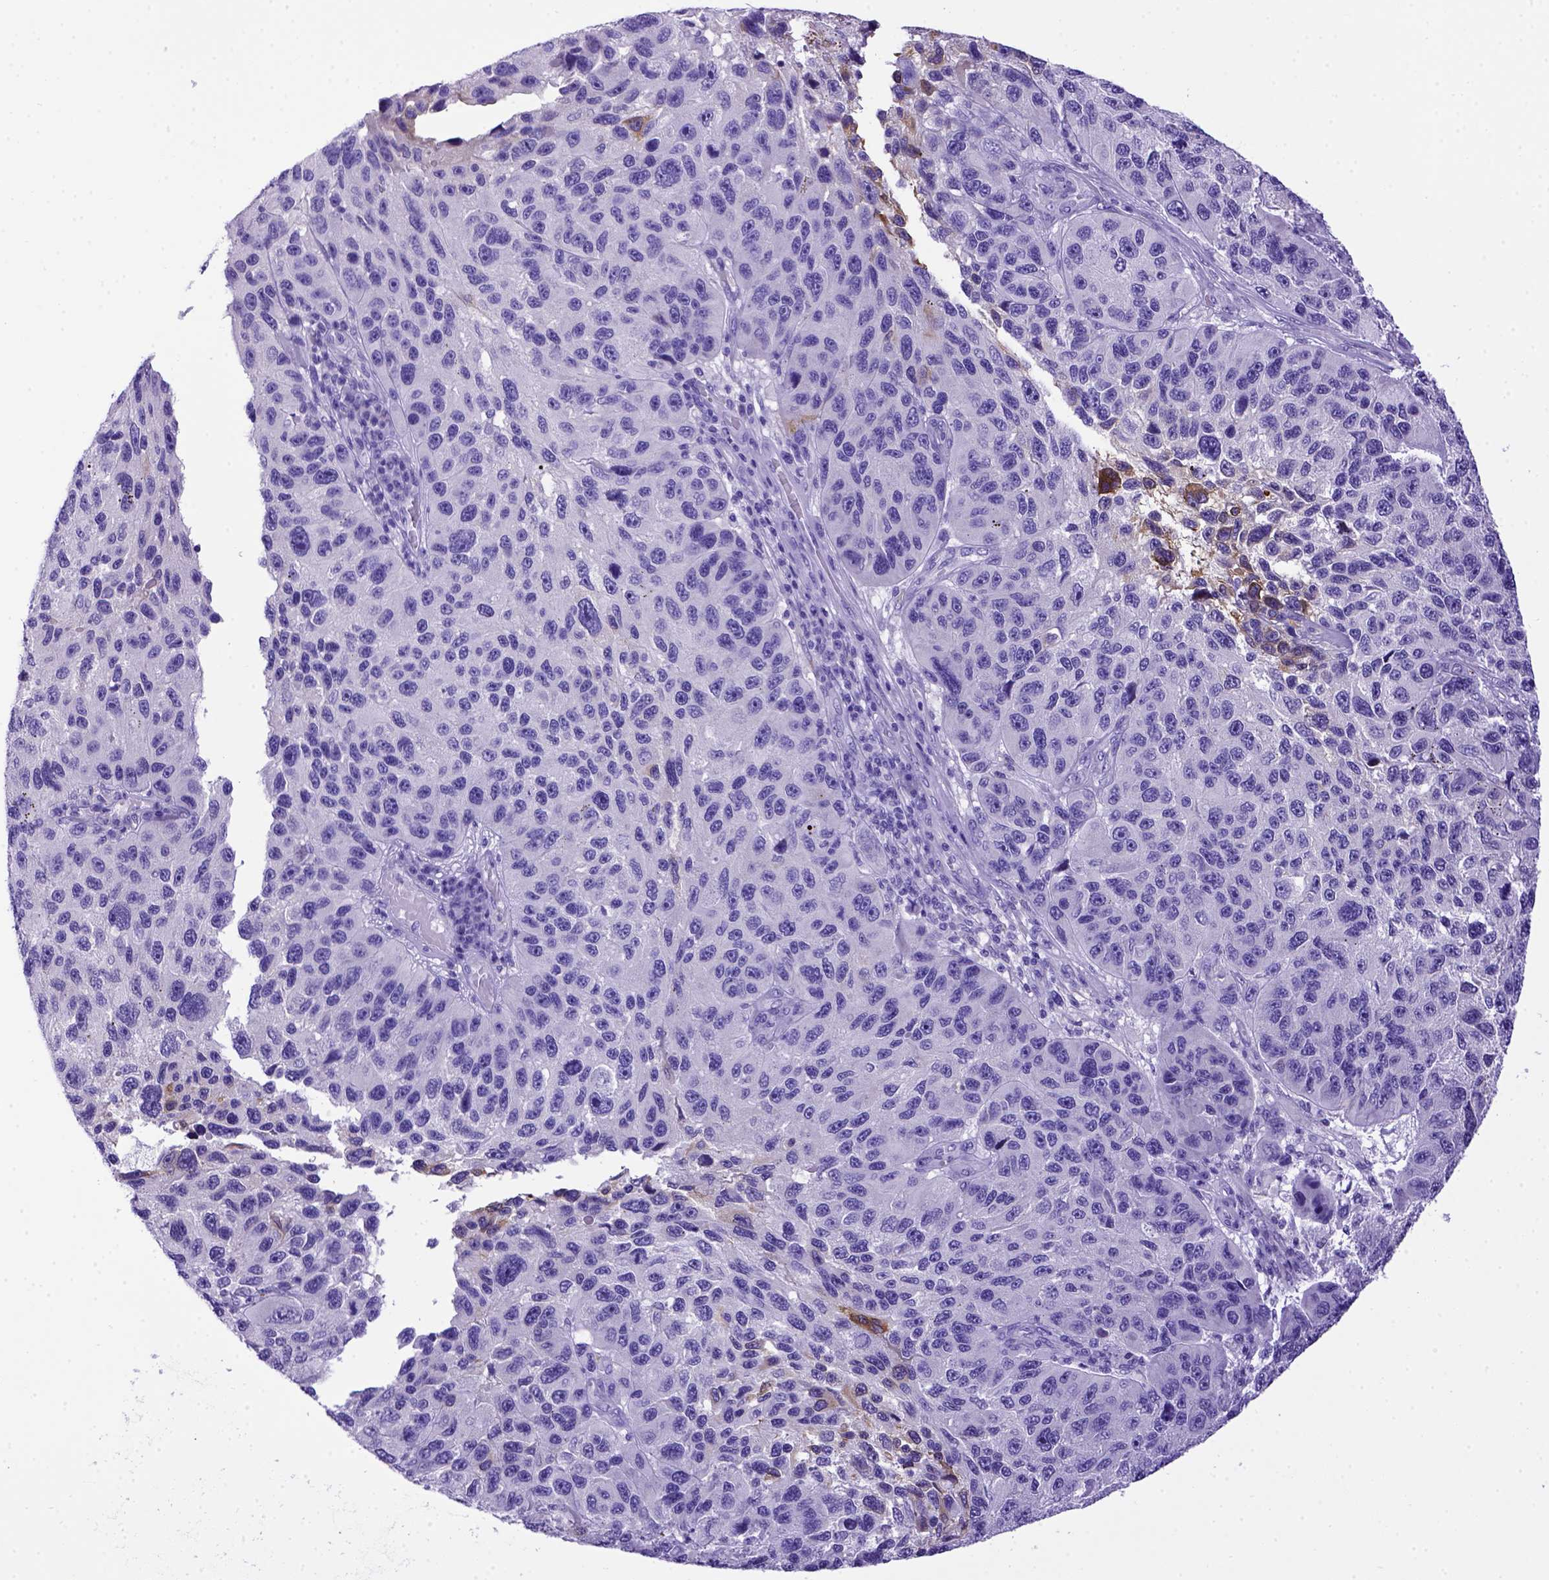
{"staining": {"intensity": "negative", "quantity": "none", "location": "none"}, "tissue": "melanoma", "cell_type": "Tumor cells", "image_type": "cancer", "snomed": [{"axis": "morphology", "description": "Malignant melanoma, NOS"}, {"axis": "topography", "description": "Skin"}], "caption": "Immunohistochemistry micrograph of neoplastic tissue: malignant melanoma stained with DAB exhibits no significant protein expression in tumor cells.", "gene": "PTGES", "patient": {"sex": "male", "age": 53}}